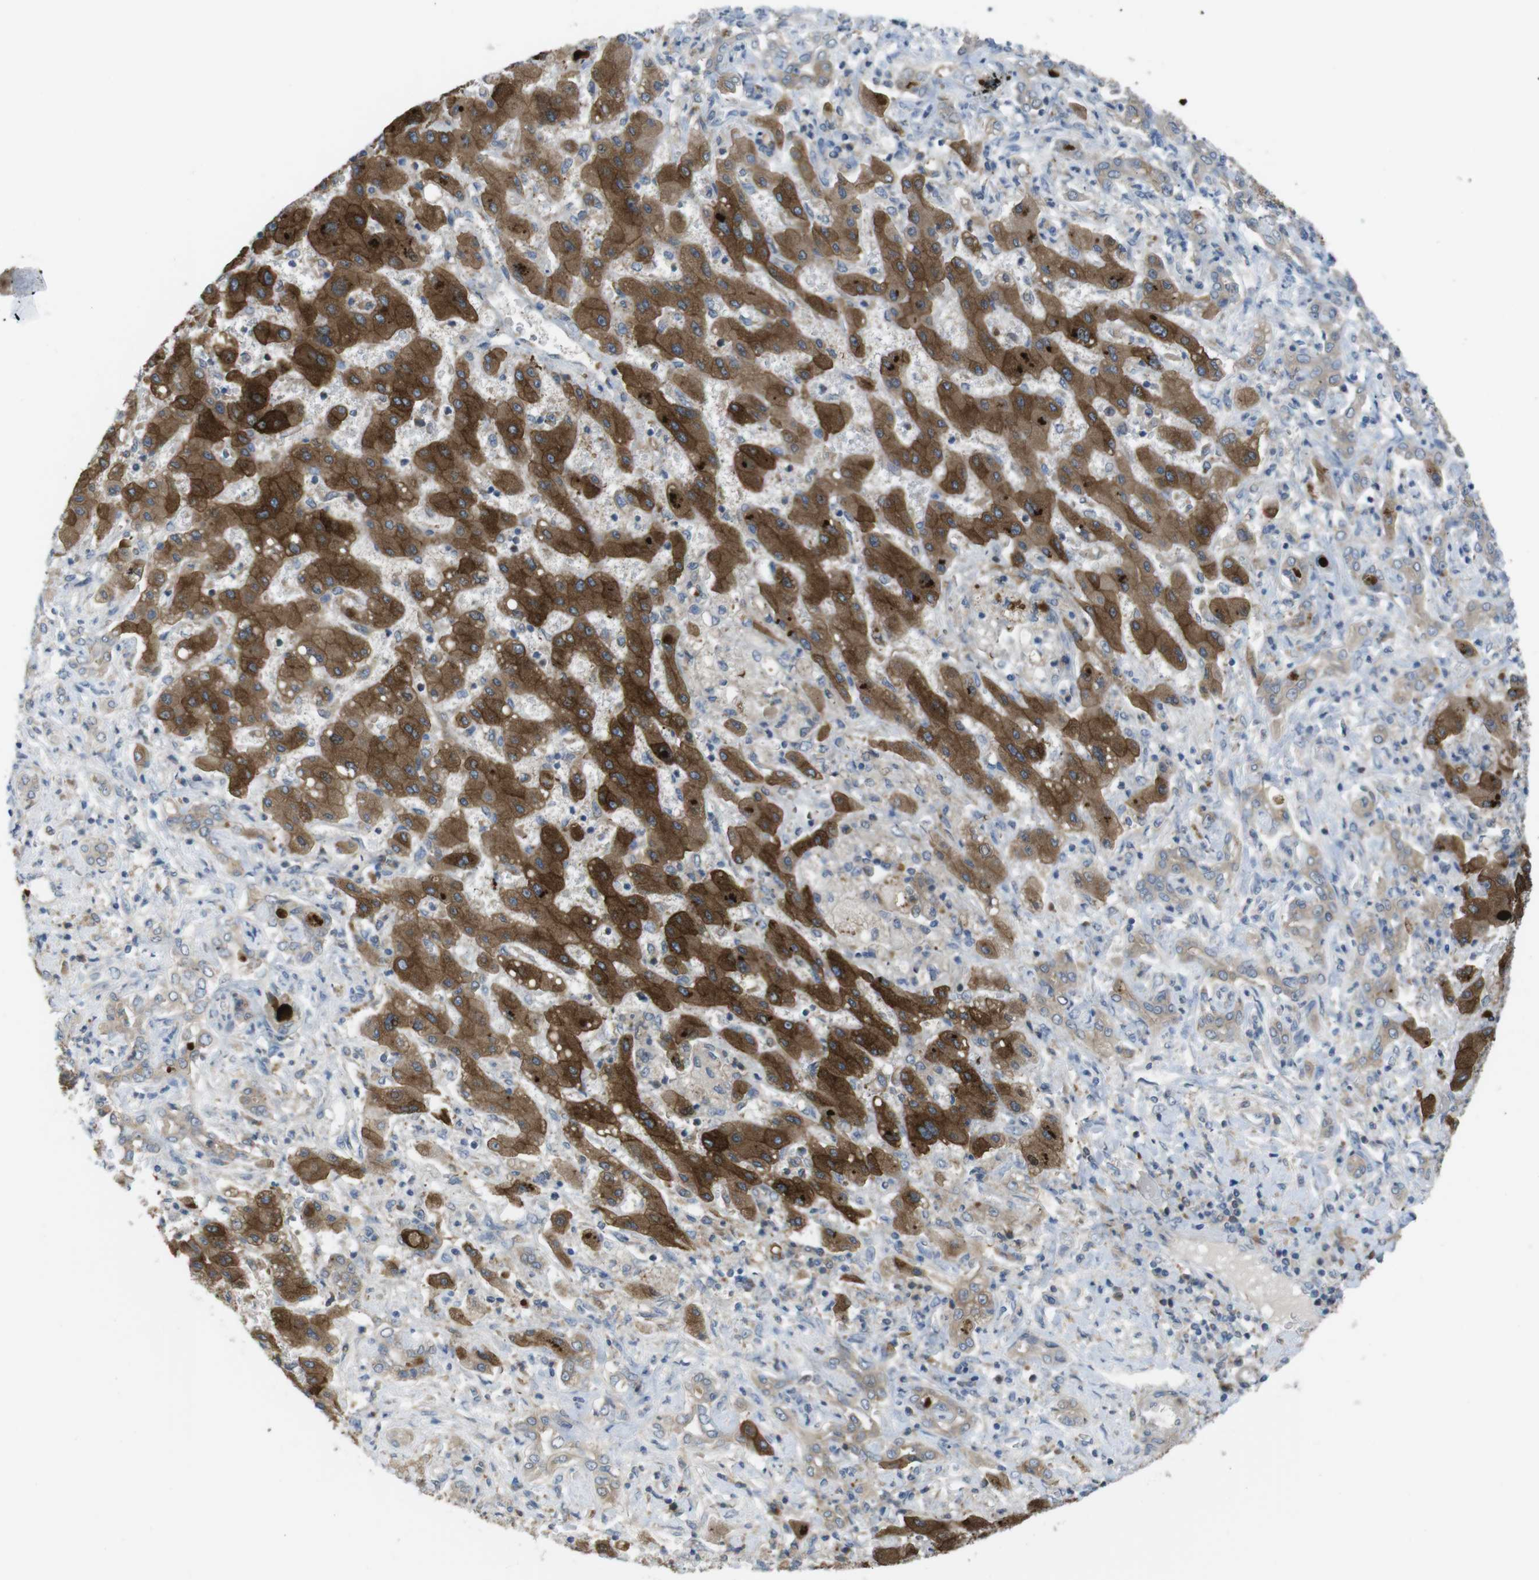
{"staining": {"intensity": "weak", "quantity": ">75%", "location": "cytoplasmic/membranous"}, "tissue": "liver cancer", "cell_type": "Tumor cells", "image_type": "cancer", "snomed": [{"axis": "morphology", "description": "Cholangiocarcinoma"}, {"axis": "topography", "description": "Liver"}], "caption": "Immunohistochemistry (IHC) (DAB (3,3'-diaminobenzidine)) staining of human liver cancer (cholangiocarcinoma) reveals weak cytoplasmic/membranous protein staining in approximately >75% of tumor cells.", "gene": "MTHFD1", "patient": {"sex": "male", "age": 50}}